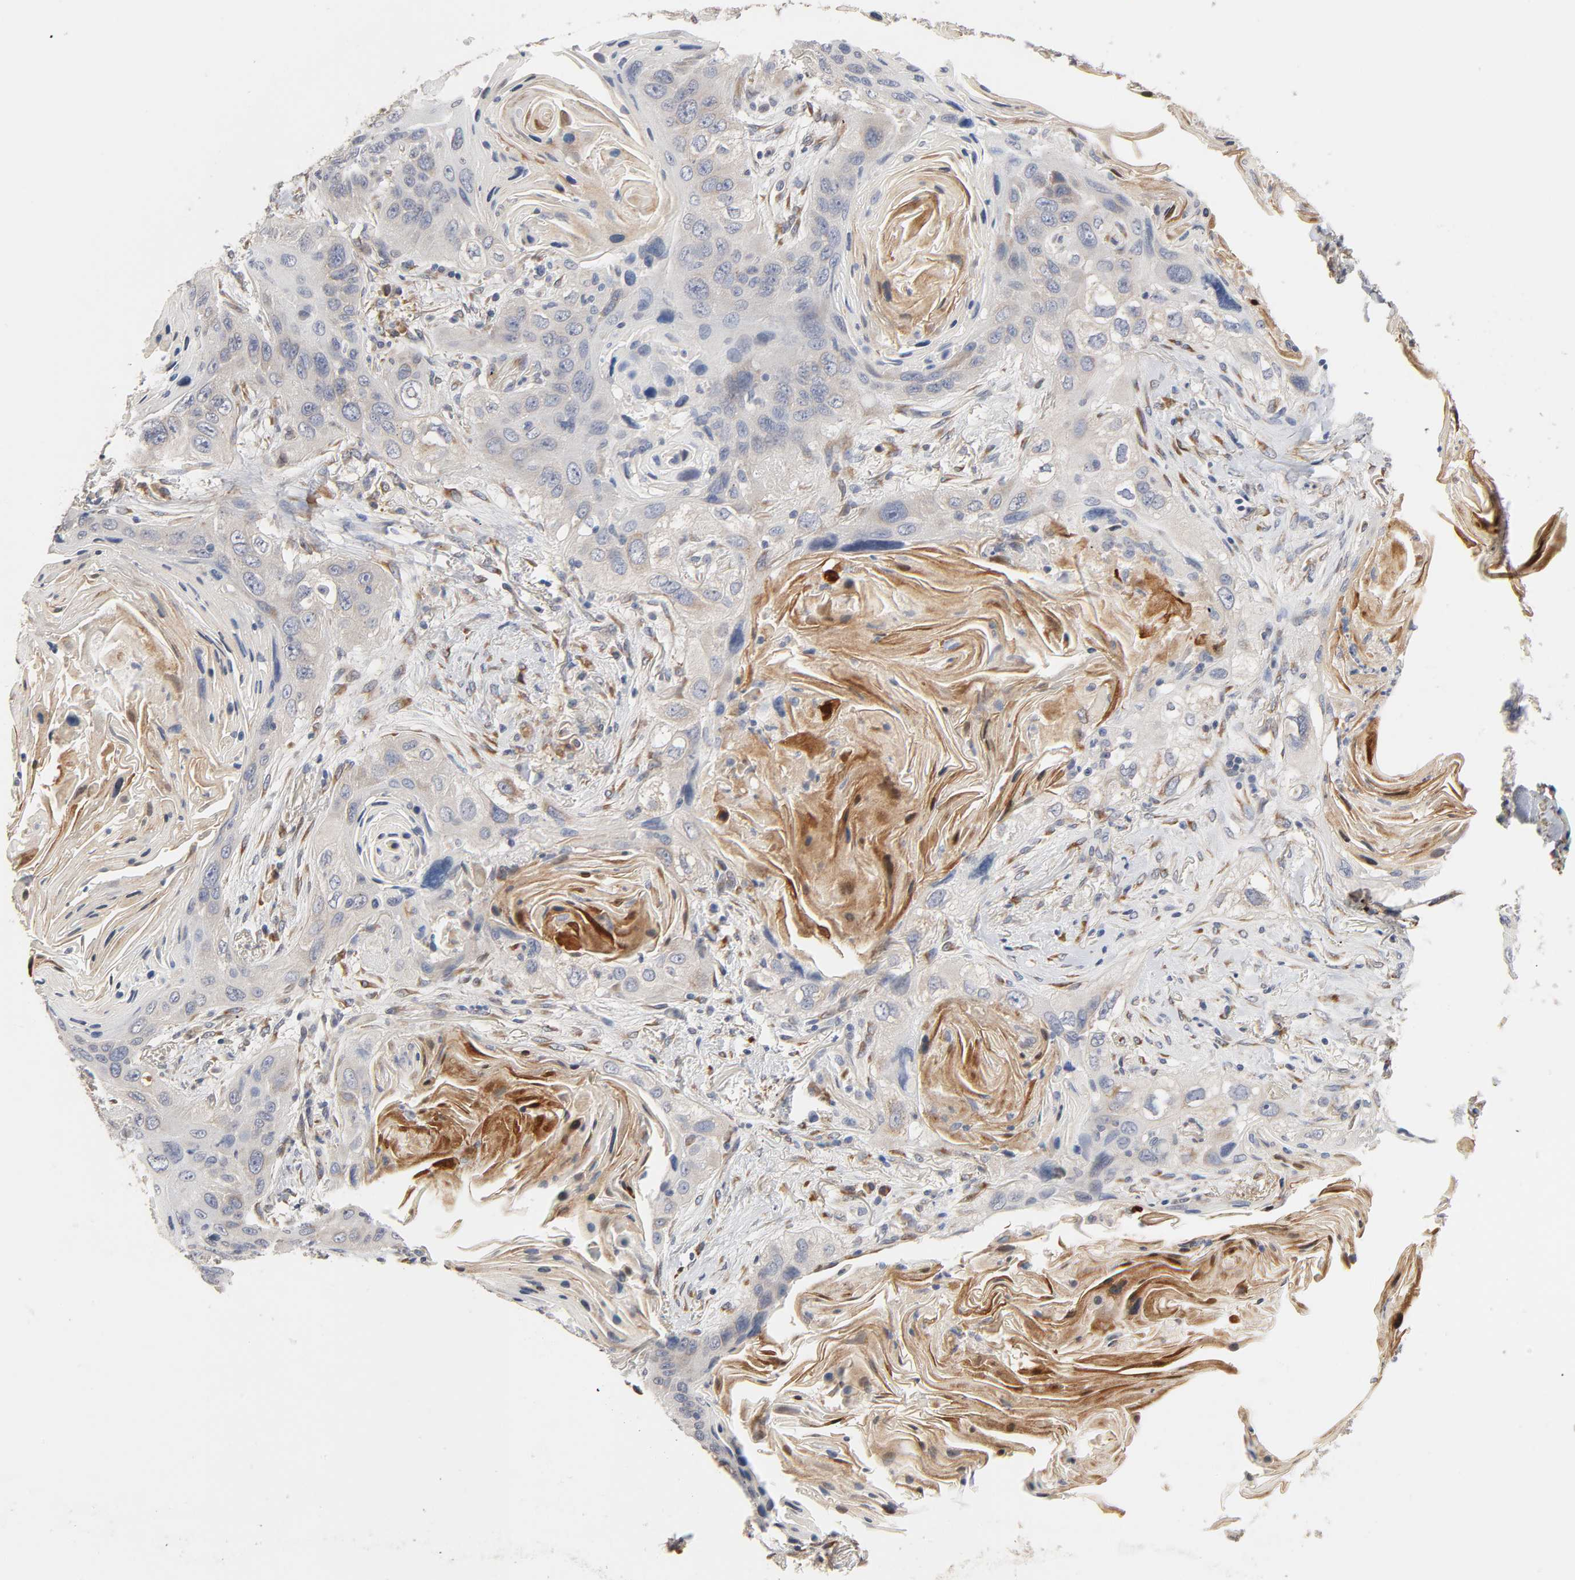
{"staining": {"intensity": "moderate", "quantity": "<25%", "location": "cytoplasmic/membranous"}, "tissue": "lung cancer", "cell_type": "Tumor cells", "image_type": "cancer", "snomed": [{"axis": "morphology", "description": "Squamous cell carcinoma, NOS"}, {"axis": "topography", "description": "Lung"}], "caption": "Tumor cells reveal moderate cytoplasmic/membranous expression in about <25% of cells in lung cancer (squamous cell carcinoma).", "gene": "HDLBP", "patient": {"sex": "female", "age": 67}}